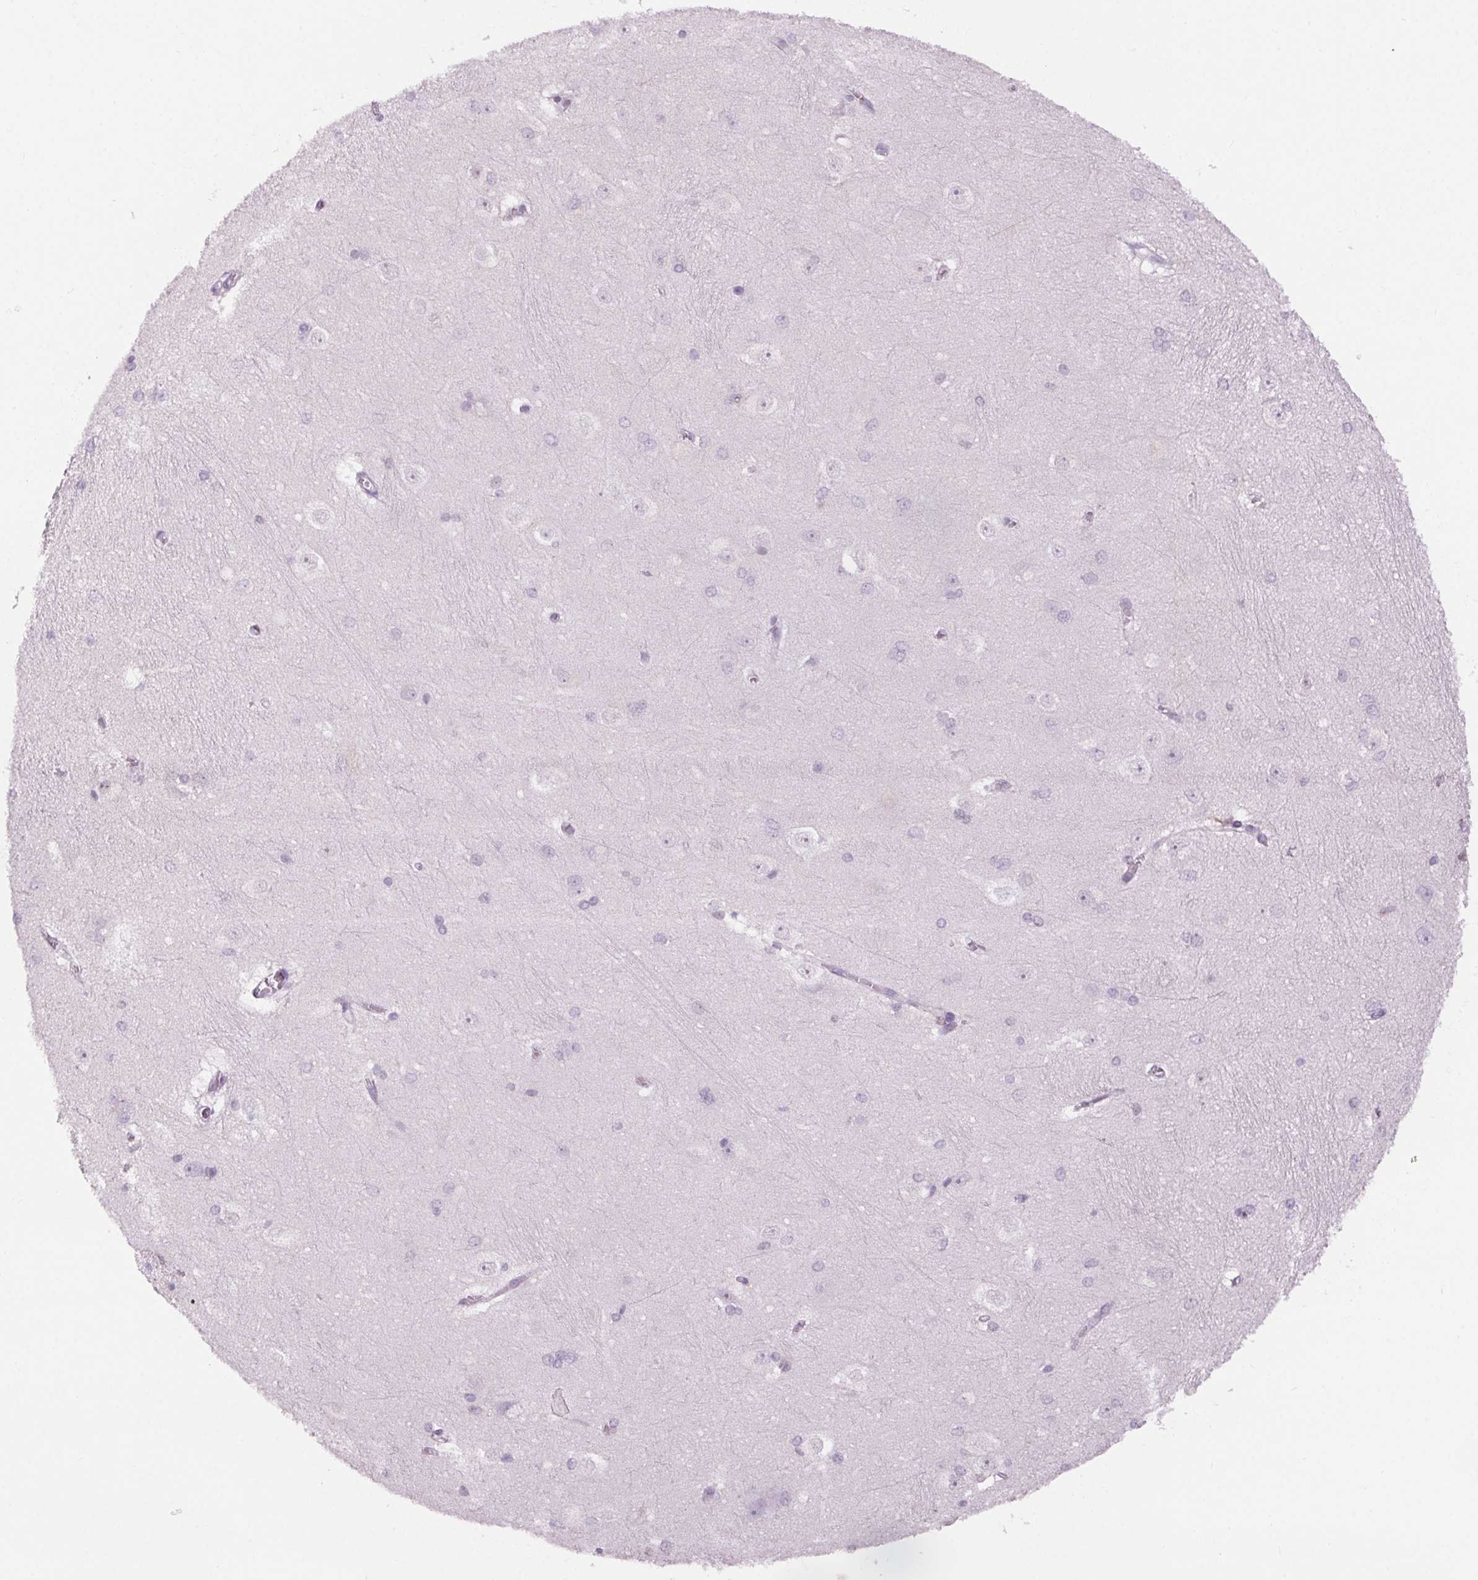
{"staining": {"intensity": "negative", "quantity": "none", "location": "none"}, "tissue": "hippocampus", "cell_type": "Glial cells", "image_type": "normal", "snomed": [{"axis": "morphology", "description": "Normal tissue, NOS"}, {"axis": "topography", "description": "Cerebral cortex"}, {"axis": "topography", "description": "Hippocampus"}], "caption": "Immunohistochemistry micrograph of benign human hippocampus stained for a protein (brown), which demonstrates no staining in glial cells.", "gene": "SLC6A19", "patient": {"sex": "female", "age": 19}}